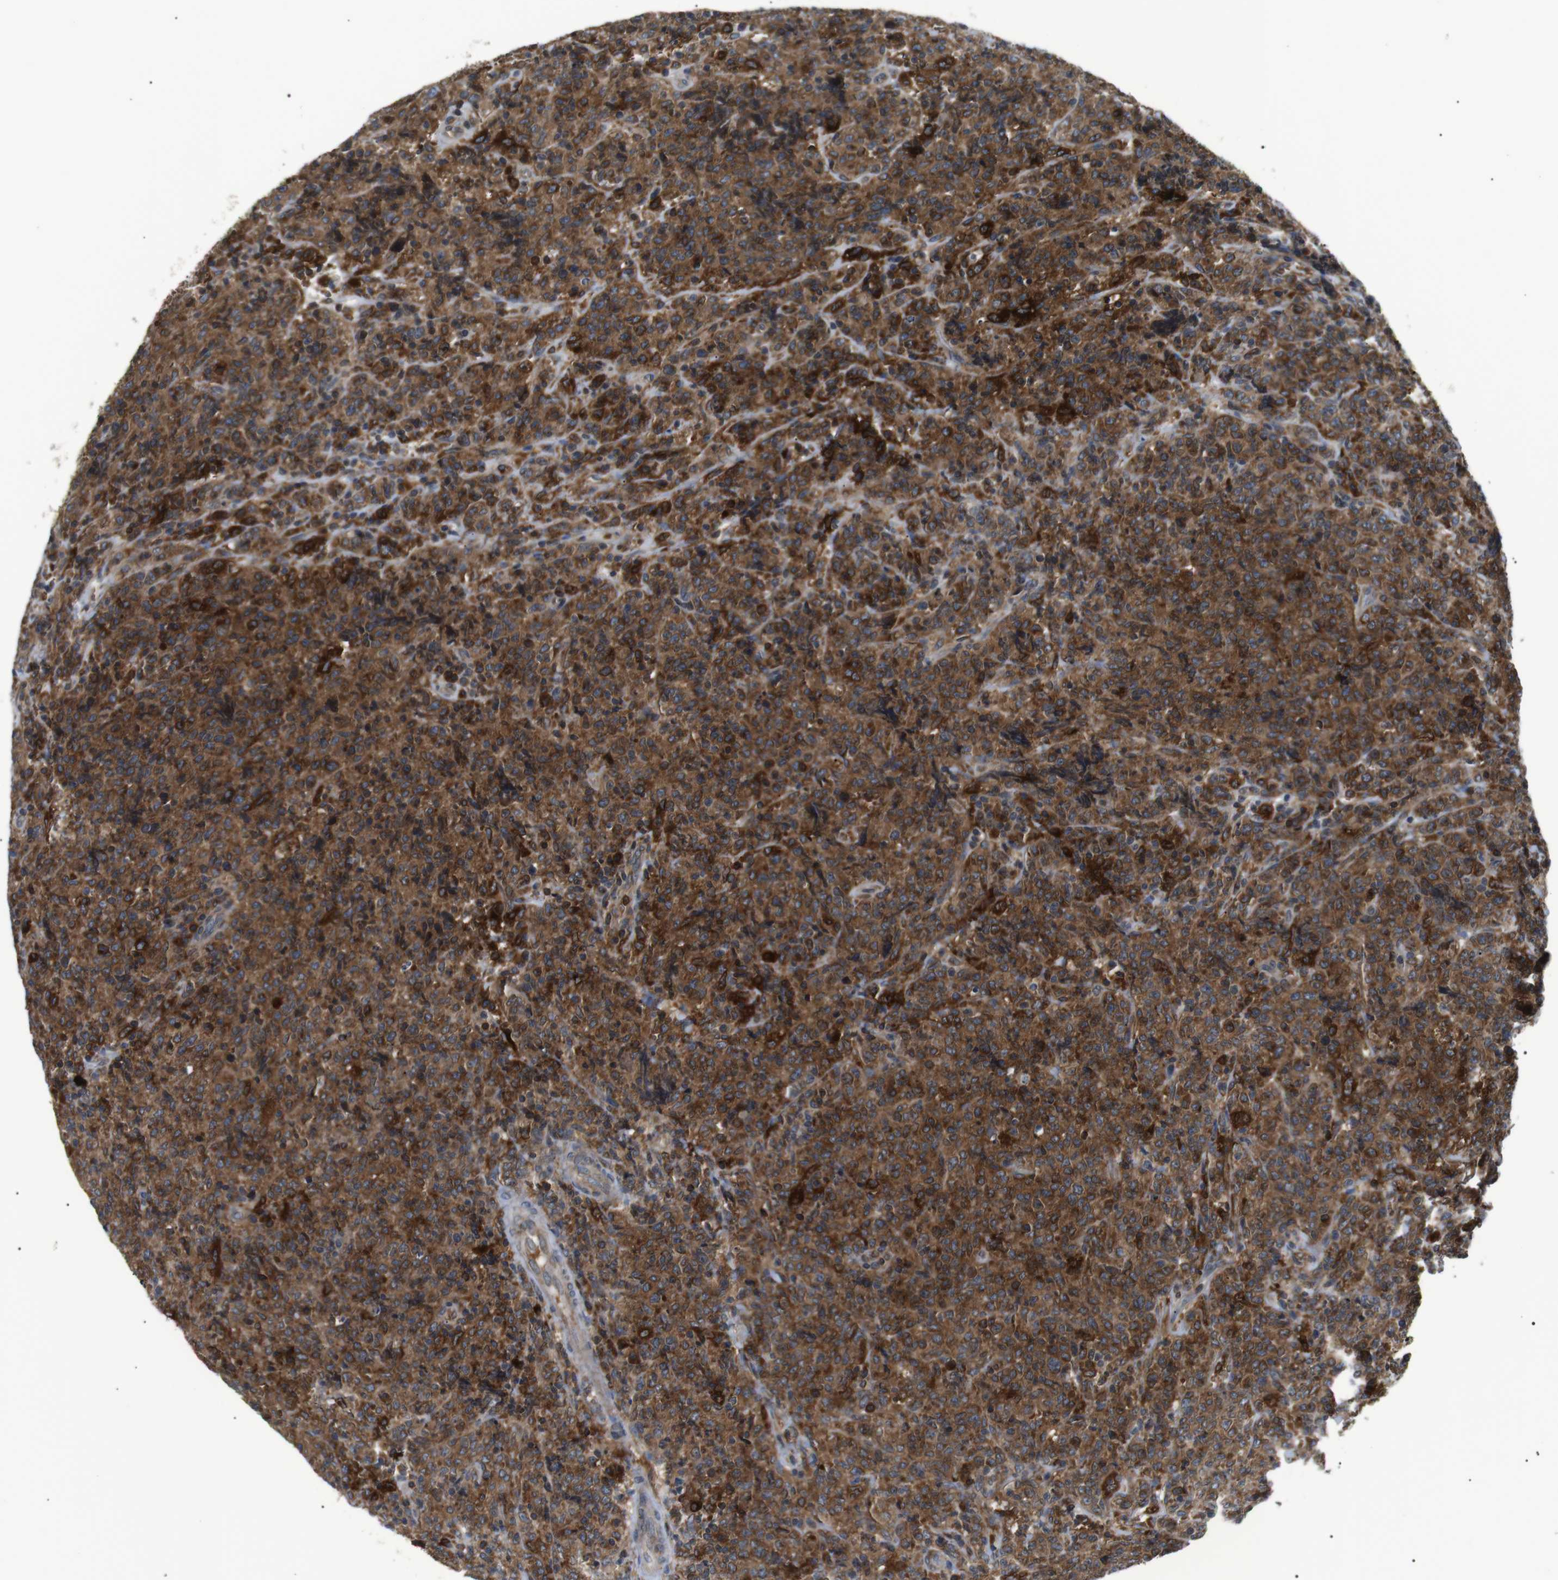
{"staining": {"intensity": "moderate", "quantity": ">75%", "location": "cytoplasmic/membranous"}, "tissue": "lymphoma", "cell_type": "Tumor cells", "image_type": "cancer", "snomed": [{"axis": "morphology", "description": "Malignant lymphoma, non-Hodgkin's type, High grade"}, {"axis": "topography", "description": "Tonsil"}], "caption": "There is medium levels of moderate cytoplasmic/membranous expression in tumor cells of lymphoma, as demonstrated by immunohistochemical staining (brown color).", "gene": "RAB9A", "patient": {"sex": "female", "age": 36}}